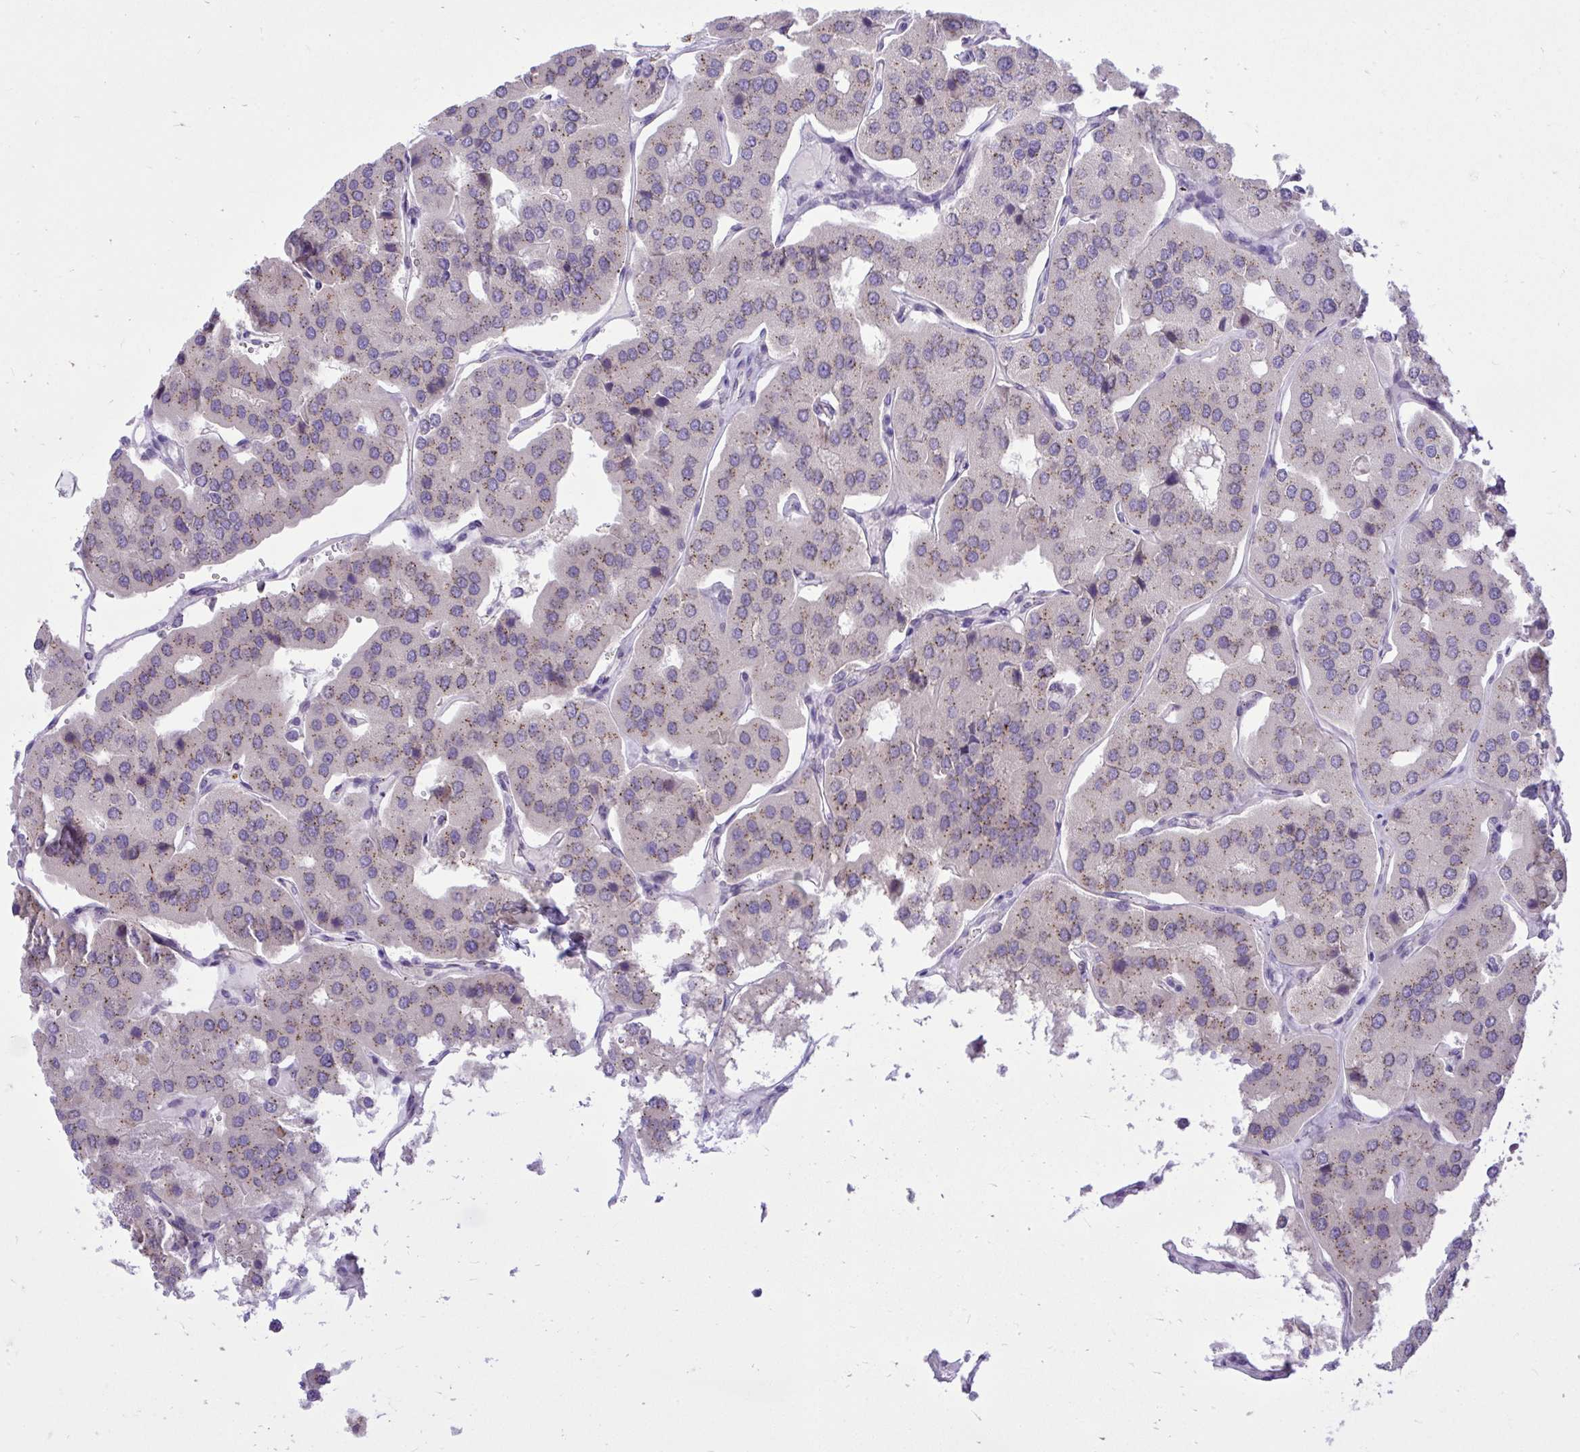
{"staining": {"intensity": "moderate", "quantity": "25%-75%", "location": "cytoplasmic/membranous"}, "tissue": "parathyroid gland", "cell_type": "Glandular cells", "image_type": "normal", "snomed": [{"axis": "morphology", "description": "Normal tissue, NOS"}, {"axis": "morphology", "description": "Adenoma, NOS"}, {"axis": "topography", "description": "Parathyroid gland"}], "caption": "Protein staining reveals moderate cytoplasmic/membranous positivity in about 25%-75% of glandular cells in unremarkable parathyroid gland.", "gene": "CEACAM18", "patient": {"sex": "female", "age": 86}}